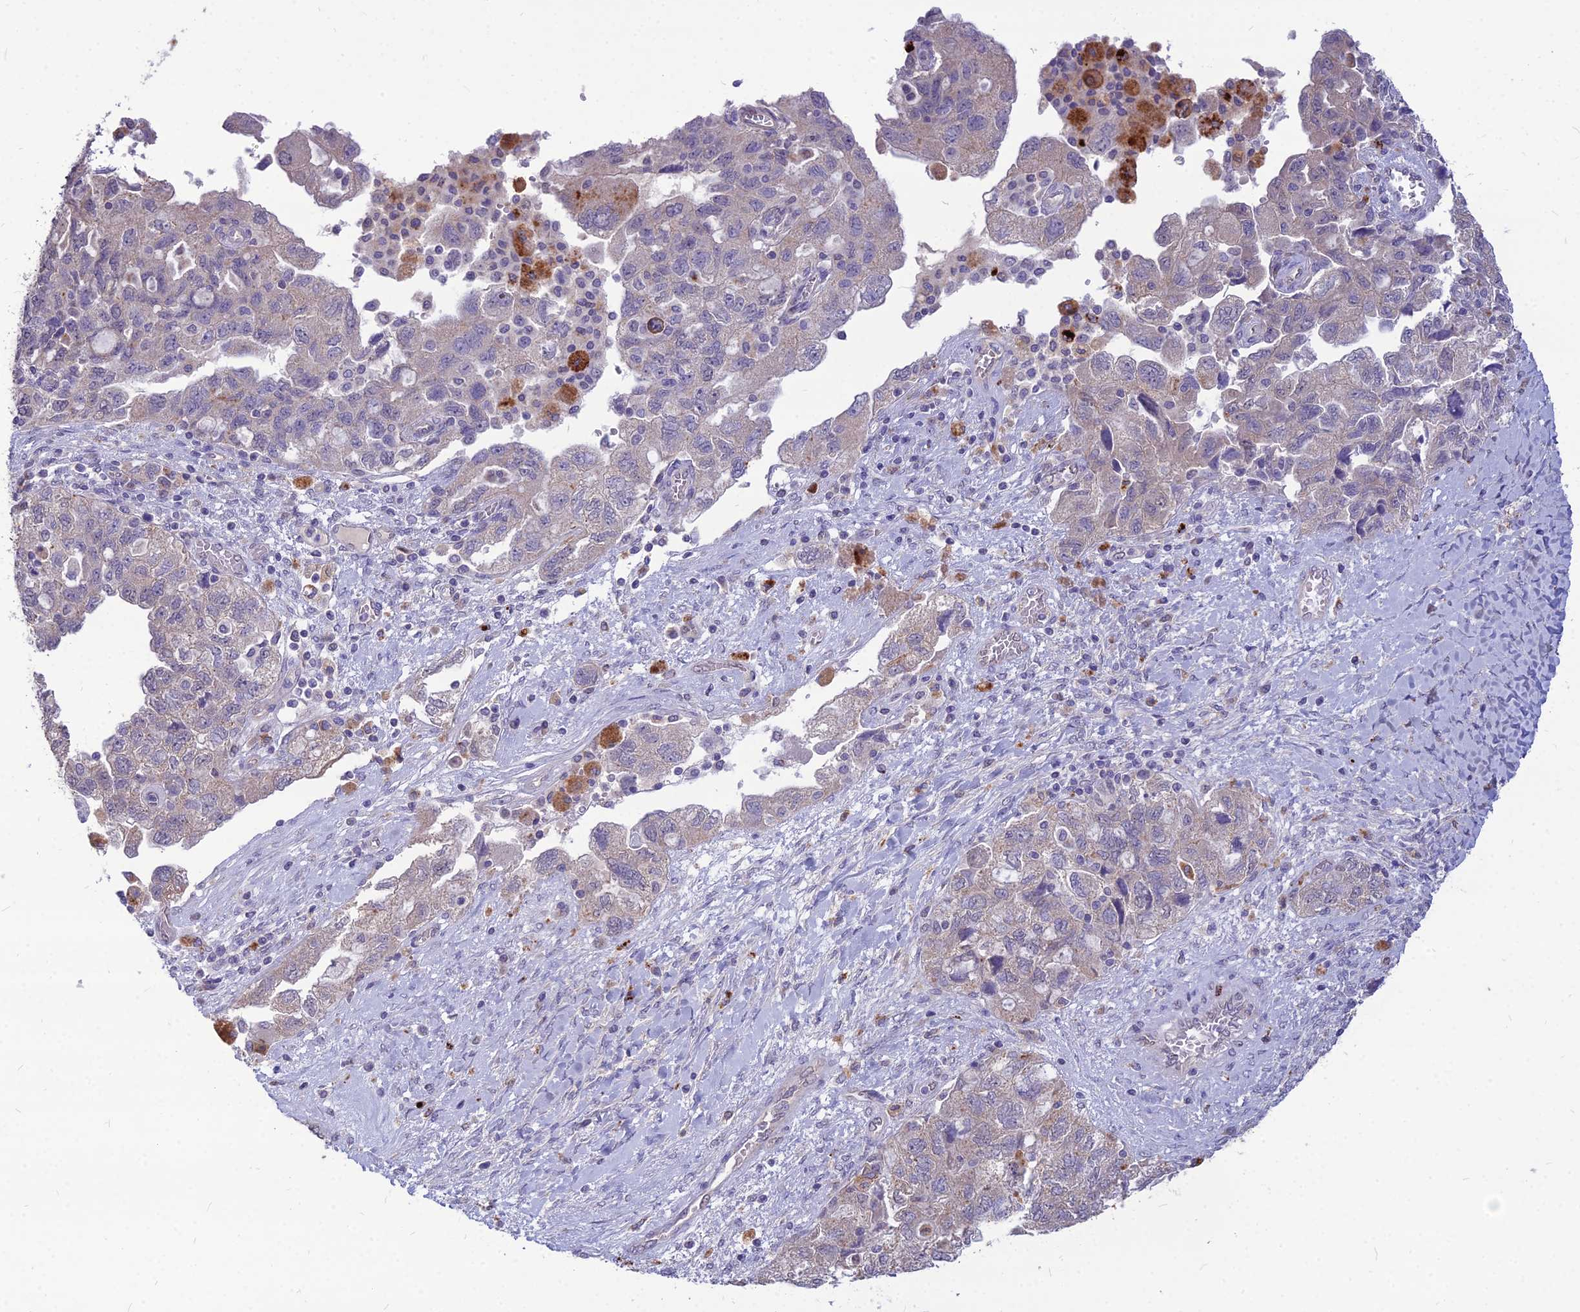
{"staining": {"intensity": "negative", "quantity": "none", "location": "none"}, "tissue": "ovarian cancer", "cell_type": "Tumor cells", "image_type": "cancer", "snomed": [{"axis": "morphology", "description": "Carcinoma, NOS"}, {"axis": "morphology", "description": "Cystadenocarcinoma, serous, NOS"}, {"axis": "topography", "description": "Ovary"}], "caption": "Ovarian carcinoma stained for a protein using immunohistochemistry exhibits no positivity tumor cells.", "gene": "PCED1B", "patient": {"sex": "female", "age": 69}}